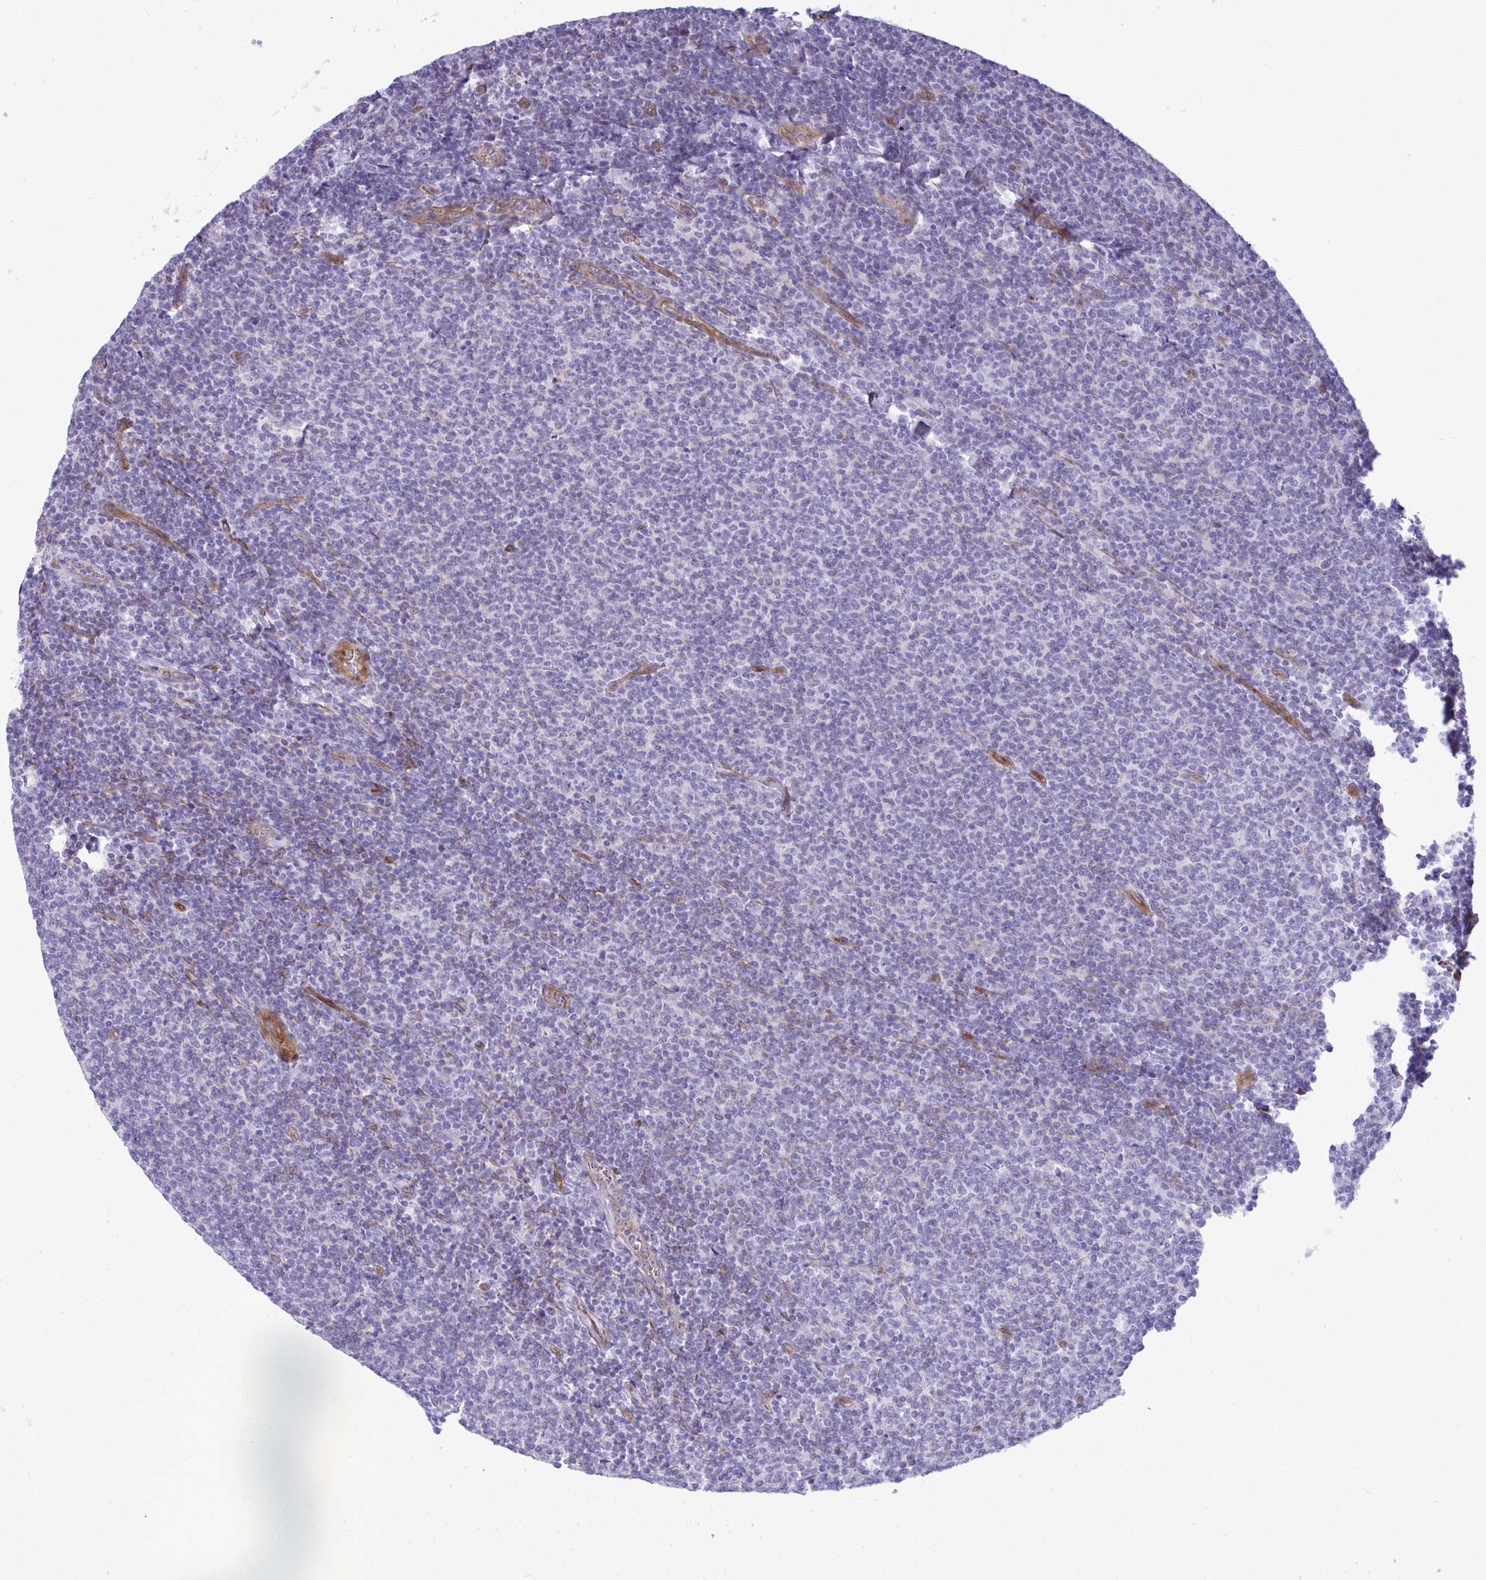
{"staining": {"intensity": "negative", "quantity": "none", "location": "none"}, "tissue": "lymphoma", "cell_type": "Tumor cells", "image_type": "cancer", "snomed": [{"axis": "morphology", "description": "Malignant lymphoma, non-Hodgkin's type, Low grade"}, {"axis": "topography", "description": "Lymph node"}], "caption": "This is a histopathology image of immunohistochemistry (IHC) staining of lymphoma, which shows no positivity in tumor cells.", "gene": "LIMS2", "patient": {"sex": "male", "age": 52}}